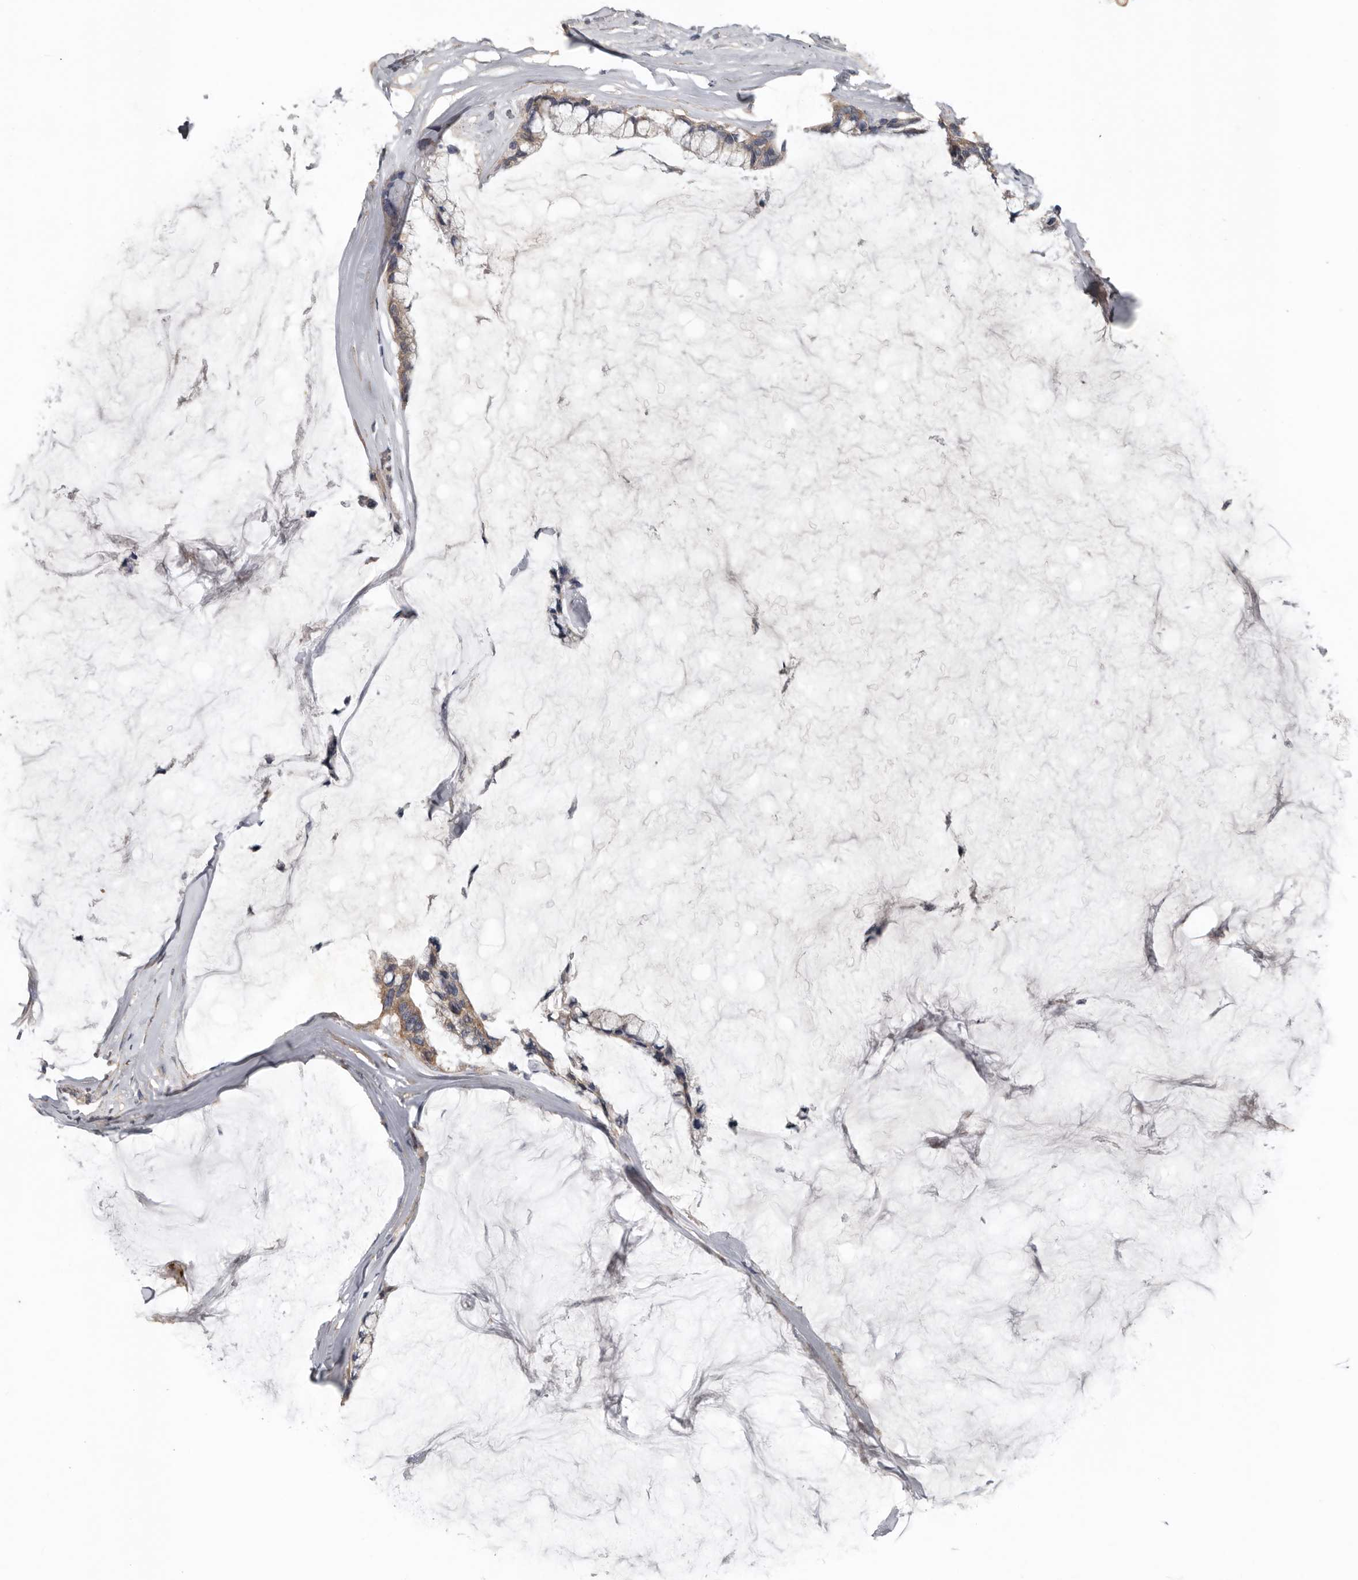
{"staining": {"intensity": "weak", "quantity": ">75%", "location": "cytoplasmic/membranous"}, "tissue": "ovarian cancer", "cell_type": "Tumor cells", "image_type": "cancer", "snomed": [{"axis": "morphology", "description": "Cystadenocarcinoma, mucinous, NOS"}, {"axis": "topography", "description": "Ovary"}], "caption": "Immunohistochemical staining of human ovarian cancer reveals low levels of weak cytoplasmic/membranous expression in about >75% of tumor cells.", "gene": "HYAL4", "patient": {"sex": "female", "age": 39}}